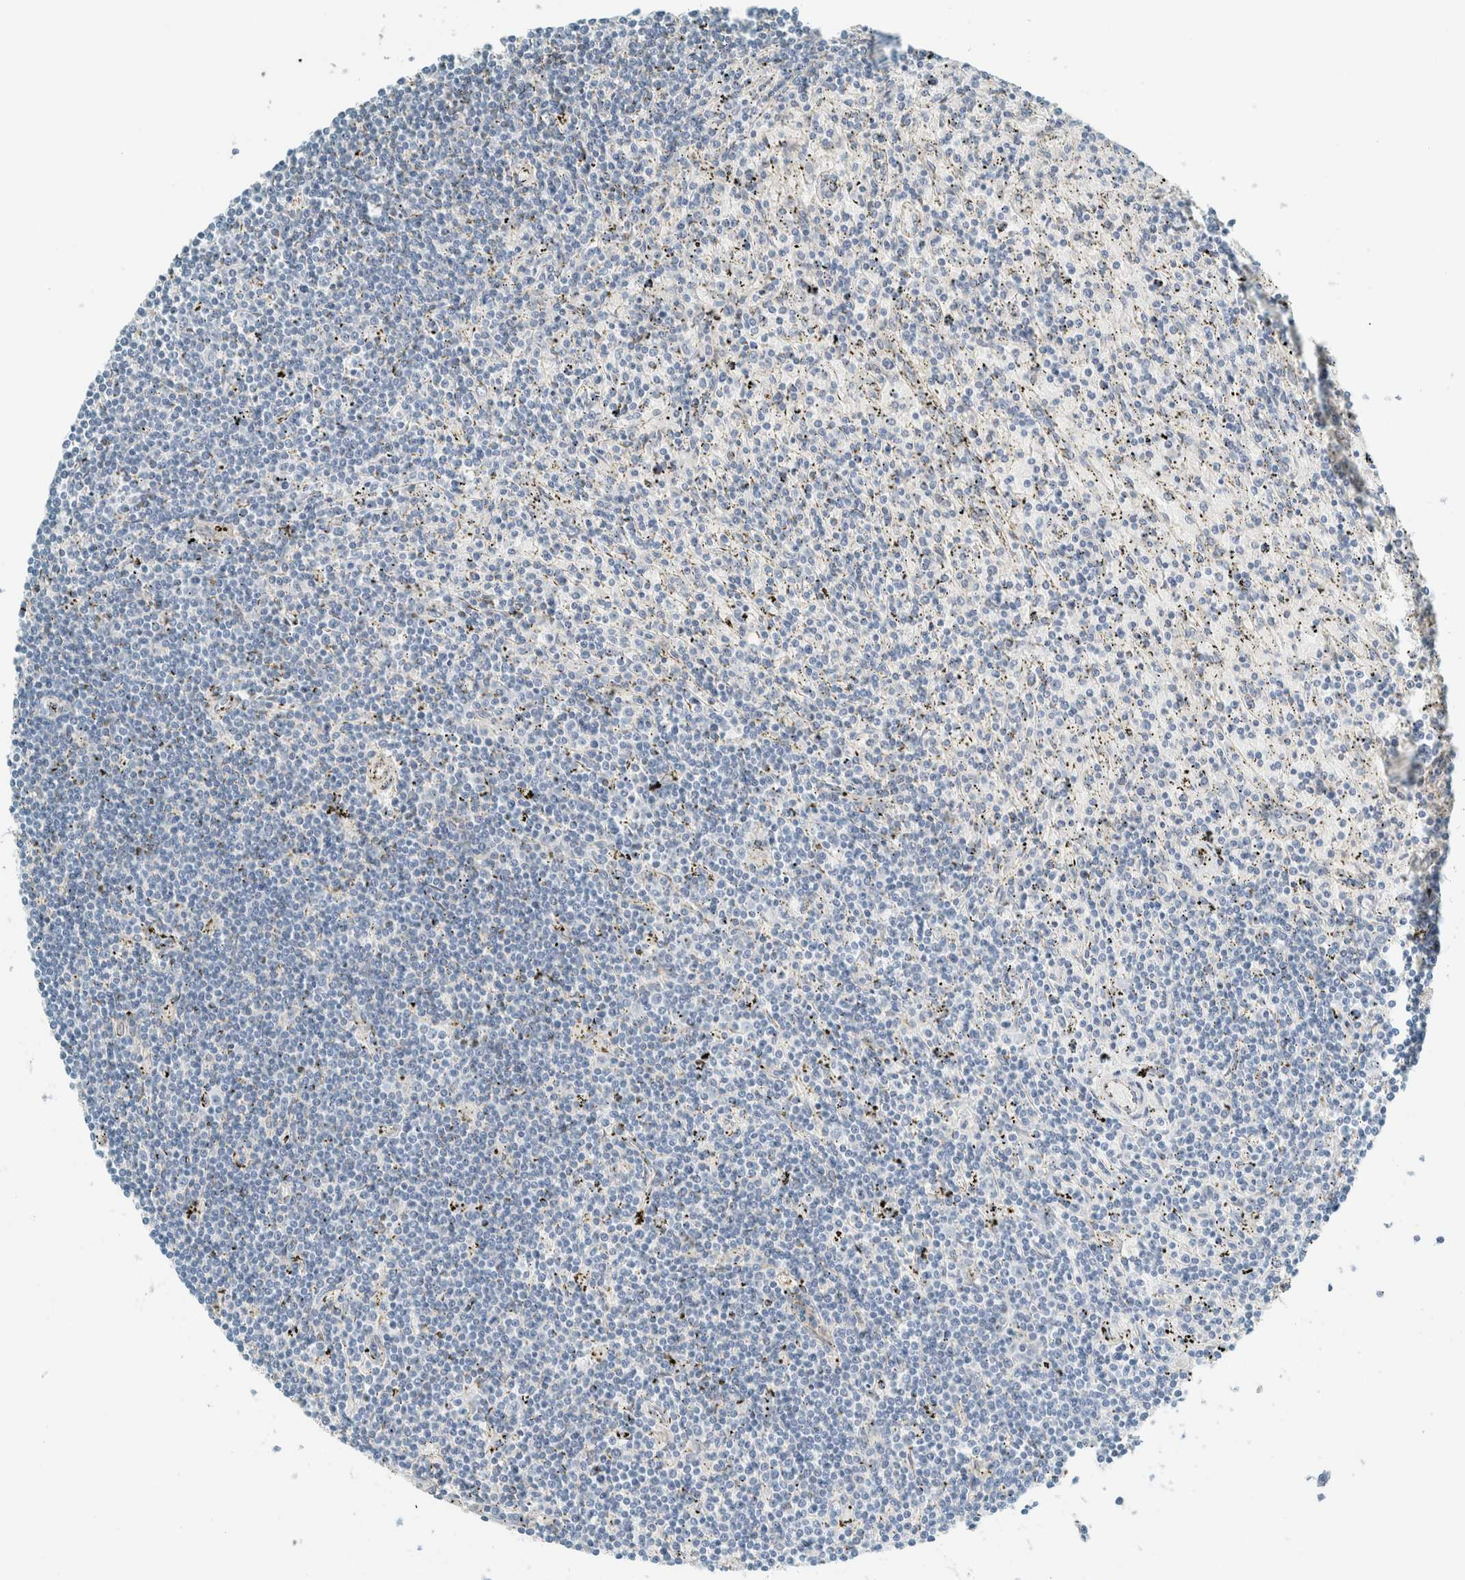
{"staining": {"intensity": "negative", "quantity": "none", "location": "none"}, "tissue": "lymphoma", "cell_type": "Tumor cells", "image_type": "cancer", "snomed": [{"axis": "morphology", "description": "Malignant lymphoma, non-Hodgkin's type, Low grade"}, {"axis": "topography", "description": "Spleen"}], "caption": "Photomicrograph shows no significant protein expression in tumor cells of low-grade malignant lymphoma, non-Hodgkin's type.", "gene": "ALDH7A1", "patient": {"sex": "male", "age": 76}}